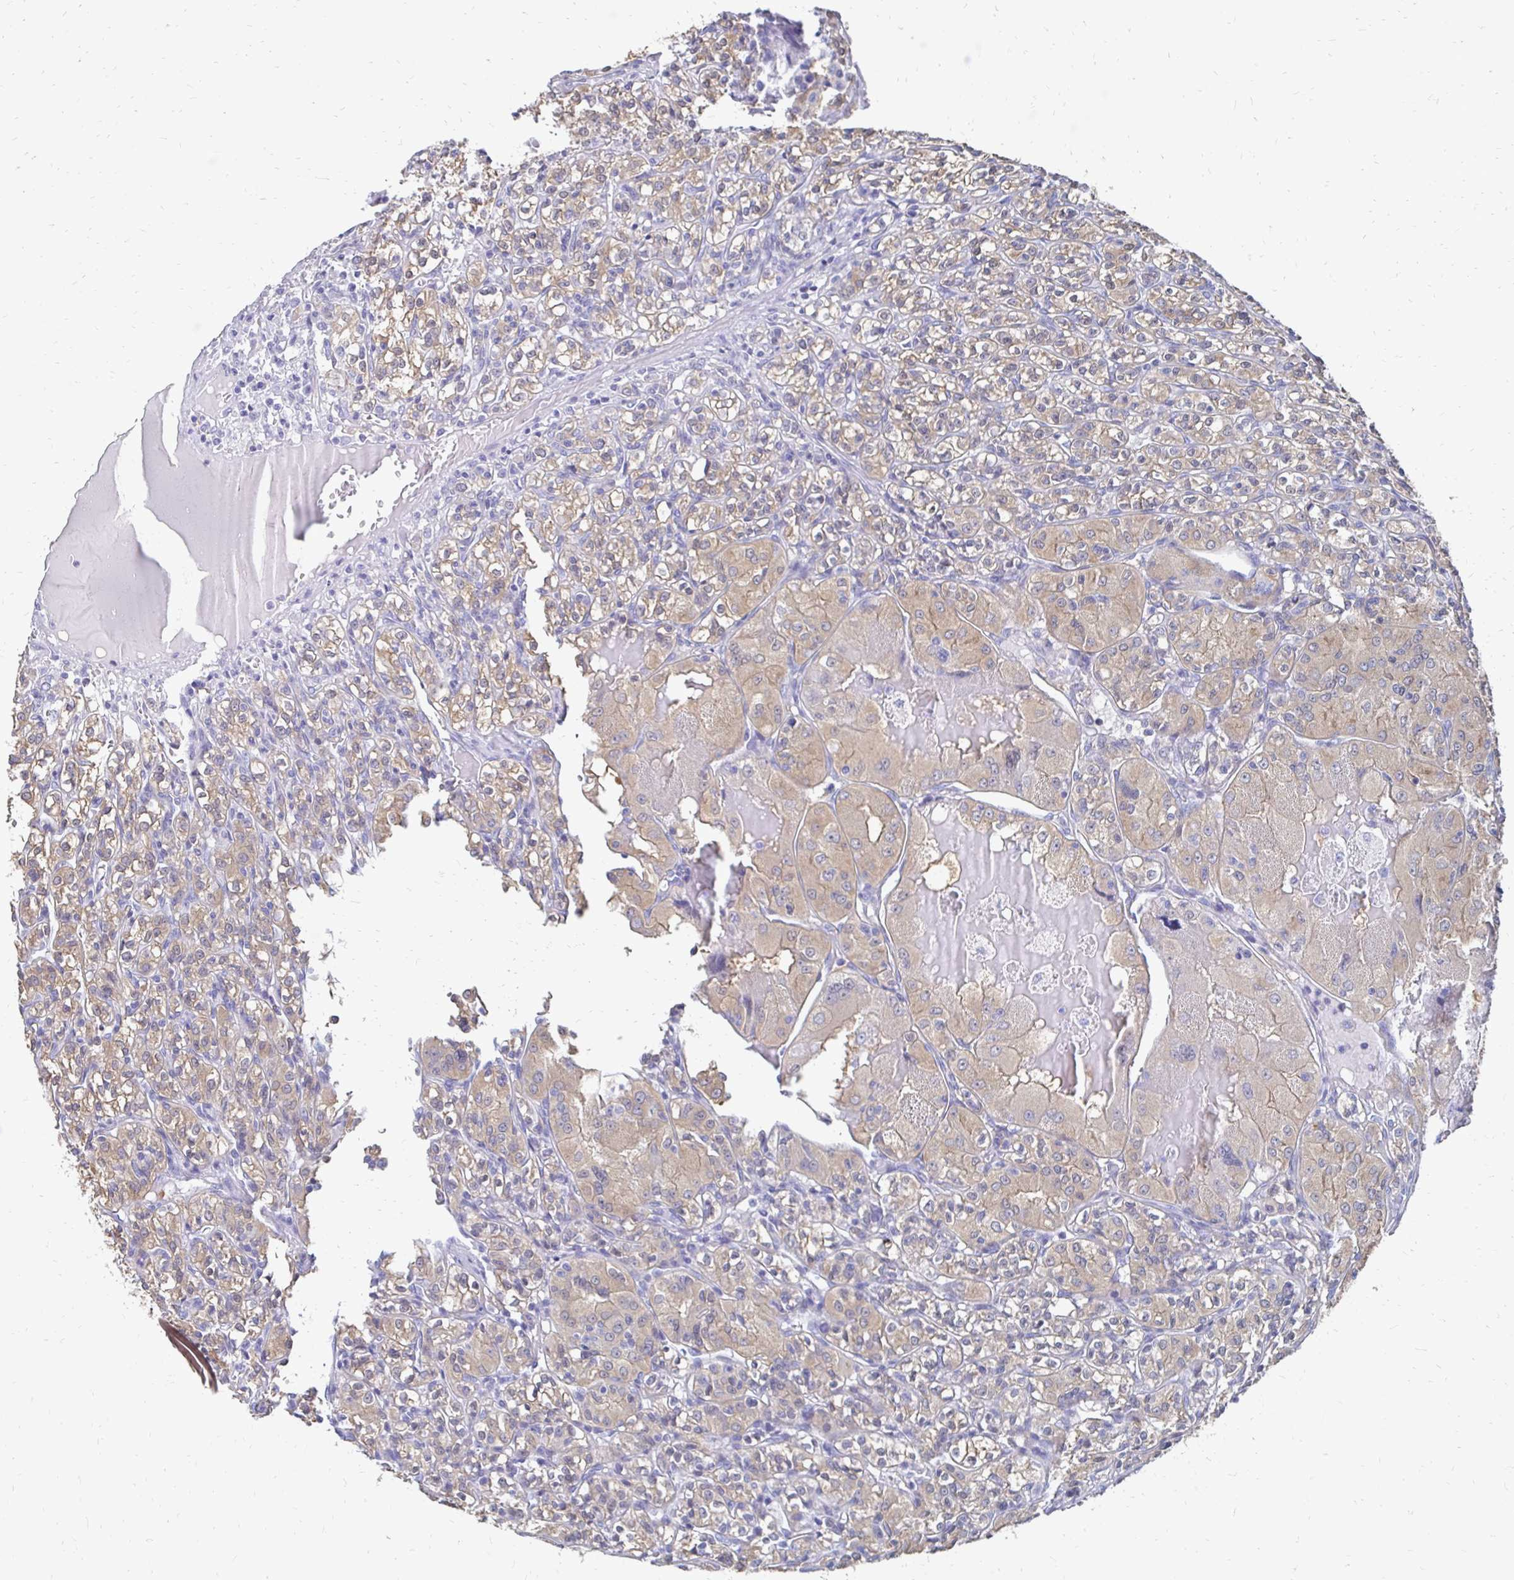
{"staining": {"intensity": "weak", "quantity": ">75%", "location": "cytoplasmic/membranous"}, "tissue": "renal cancer", "cell_type": "Tumor cells", "image_type": "cancer", "snomed": [{"axis": "morphology", "description": "Adenocarcinoma, NOS"}, {"axis": "topography", "description": "Kidney"}], "caption": "Renal adenocarcinoma tissue exhibits weak cytoplasmic/membranous positivity in about >75% of tumor cells (DAB (3,3'-diaminobenzidine) IHC with brightfield microscopy, high magnification).", "gene": "SYCP3", "patient": {"sex": "male", "age": 36}}